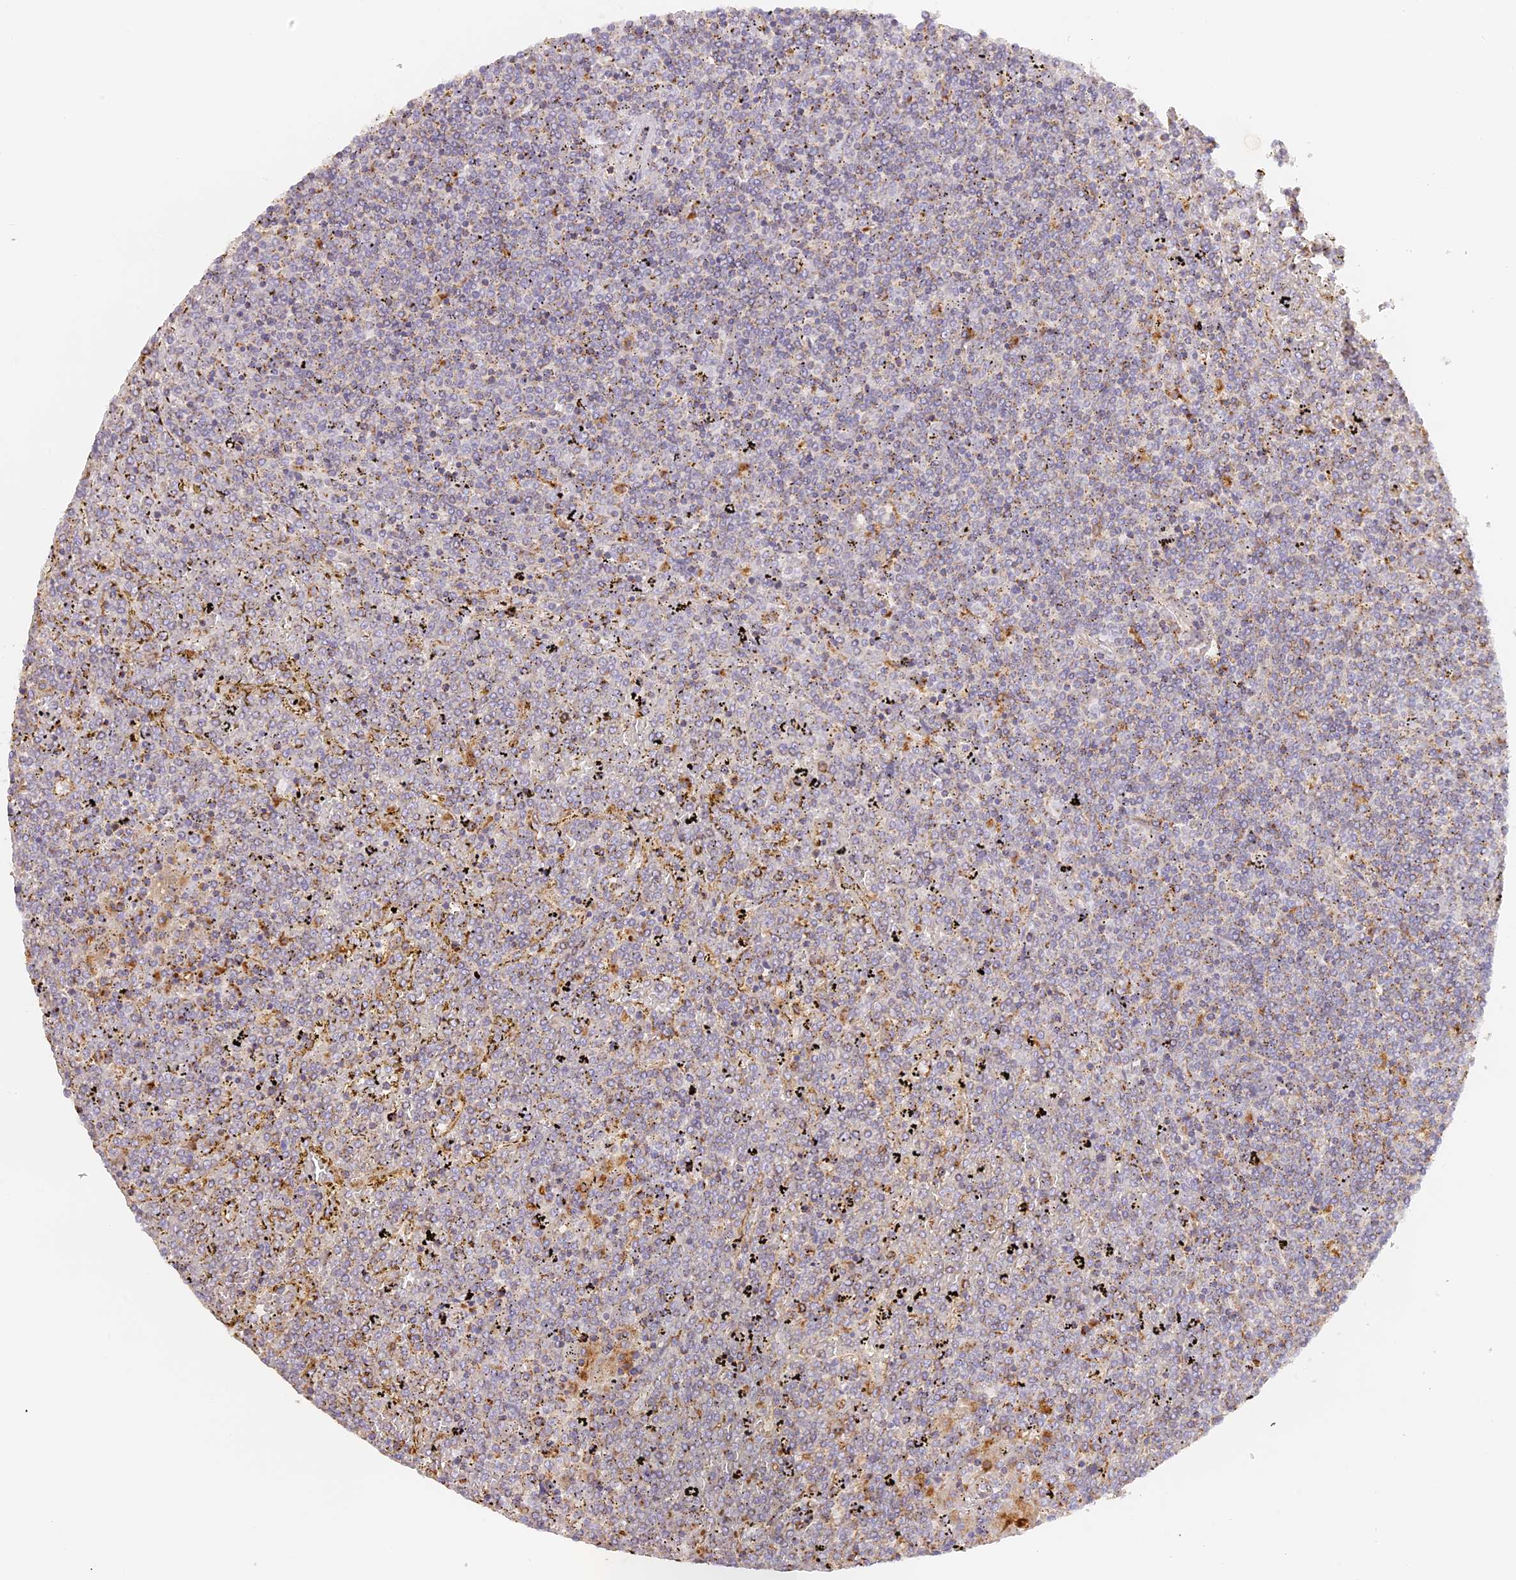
{"staining": {"intensity": "weak", "quantity": "<25%", "location": "cytoplasmic/membranous"}, "tissue": "lymphoma", "cell_type": "Tumor cells", "image_type": "cancer", "snomed": [{"axis": "morphology", "description": "Malignant lymphoma, non-Hodgkin's type, Low grade"}, {"axis": "topography", "description": "Spleen"}], "caption": "The micrograph displays no significant staining in tumor cells of lymphoma.", "gene": "LAMP2", "patient": {"sex": "female", "age": 19}}